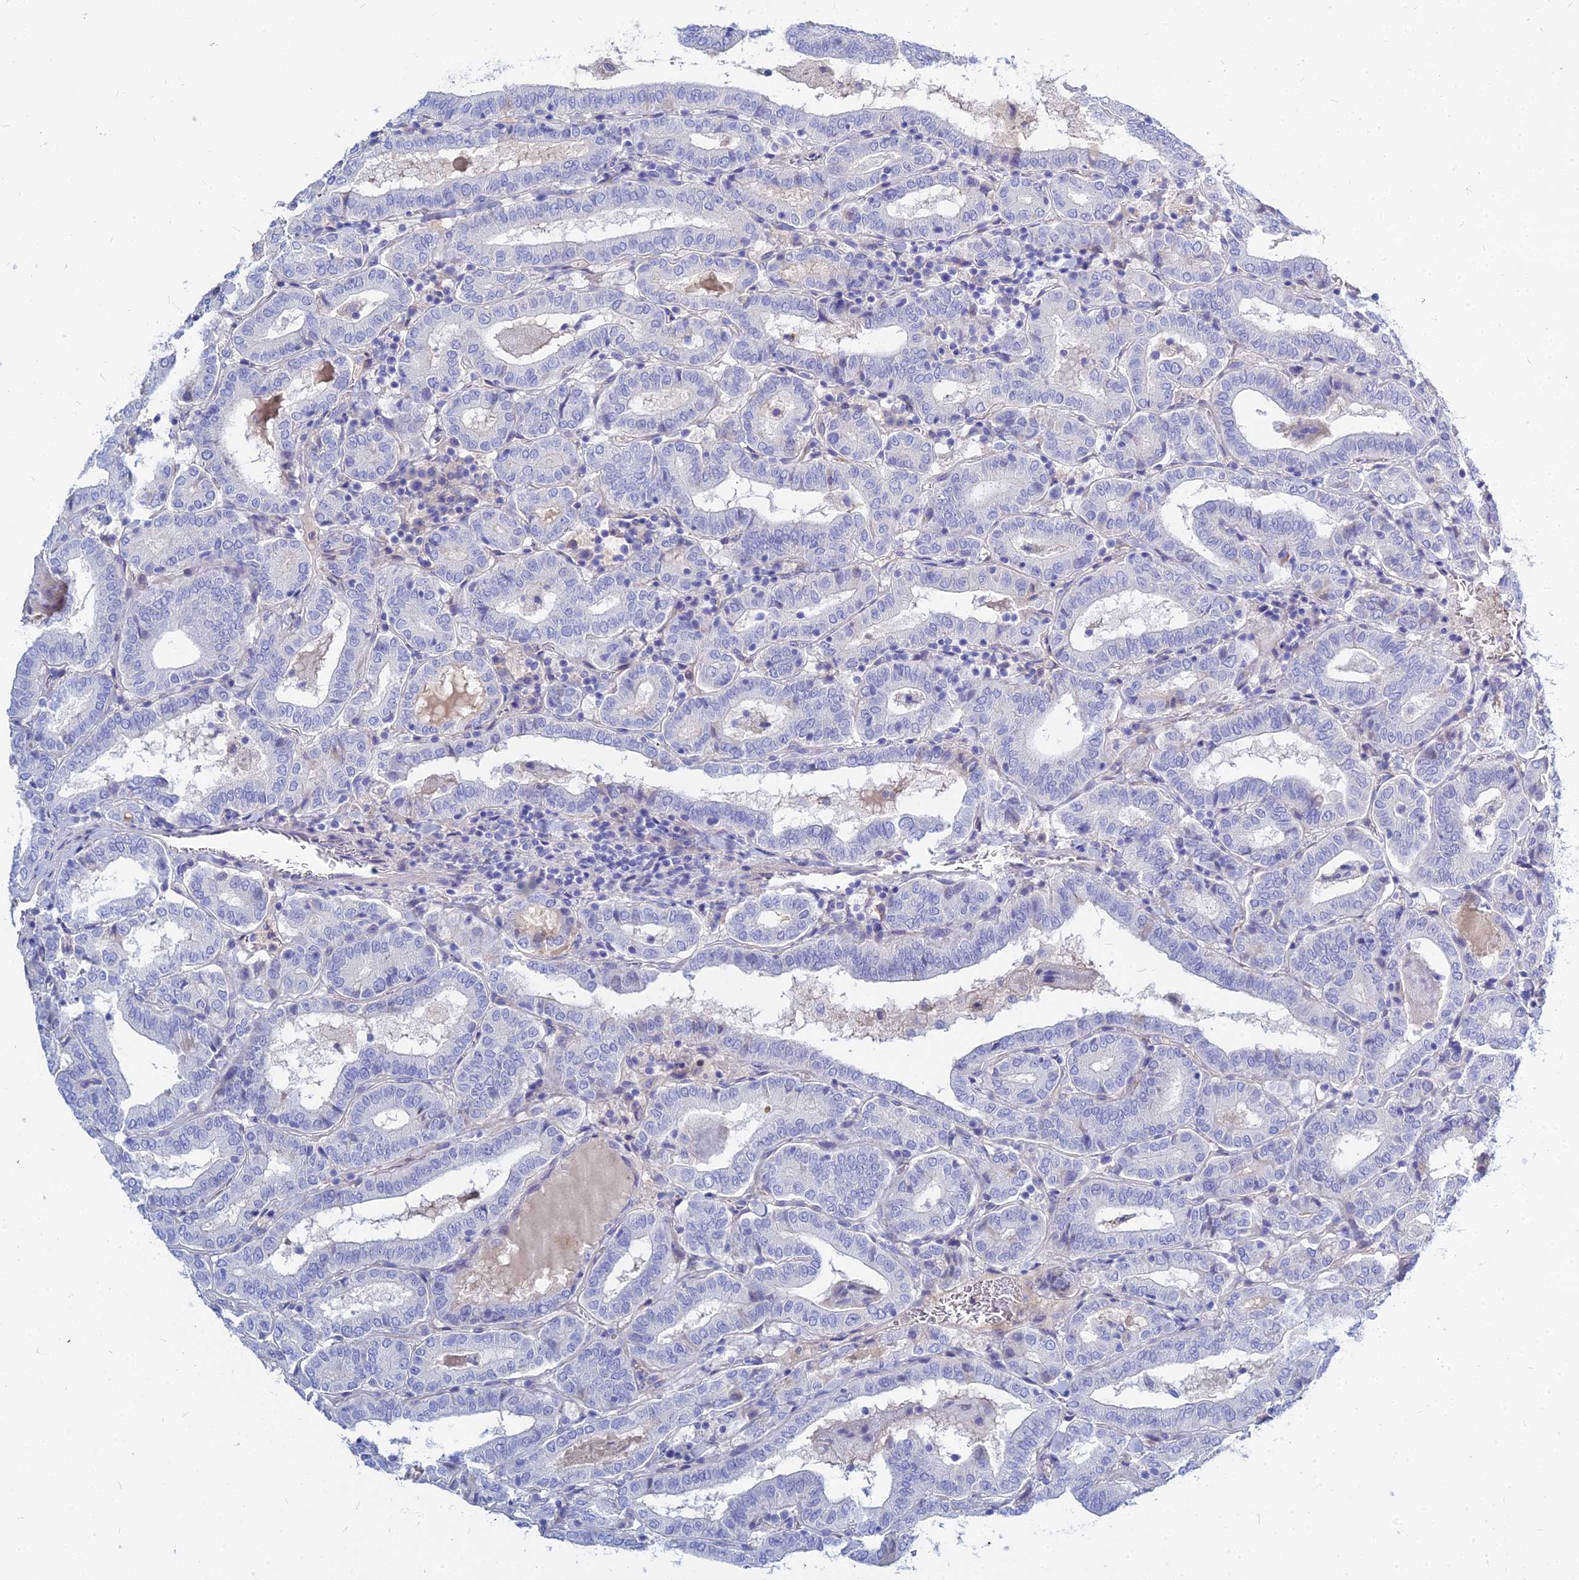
{"staining": {"intensity": "negative", "quantity": "none", "location": "none"}, "tissue": "thyroid cancer", "cell_type": "Tumor cells", "image_type": "cancer", "snomed": [{"axis": "morphology", "description": "Papillary adenocarcinoma, NOS"}, {"axis": "topography", "description": "Thyroid gland"}], "caption": "An immunohistochemistry (IHC) image of thyroid cancer is shown. There is no staining in tumor cells of thyroid cancer. Nuclei are stained in blue.", "gene": "ZNF552", "patient": {"sex": "female", "age": 72}}